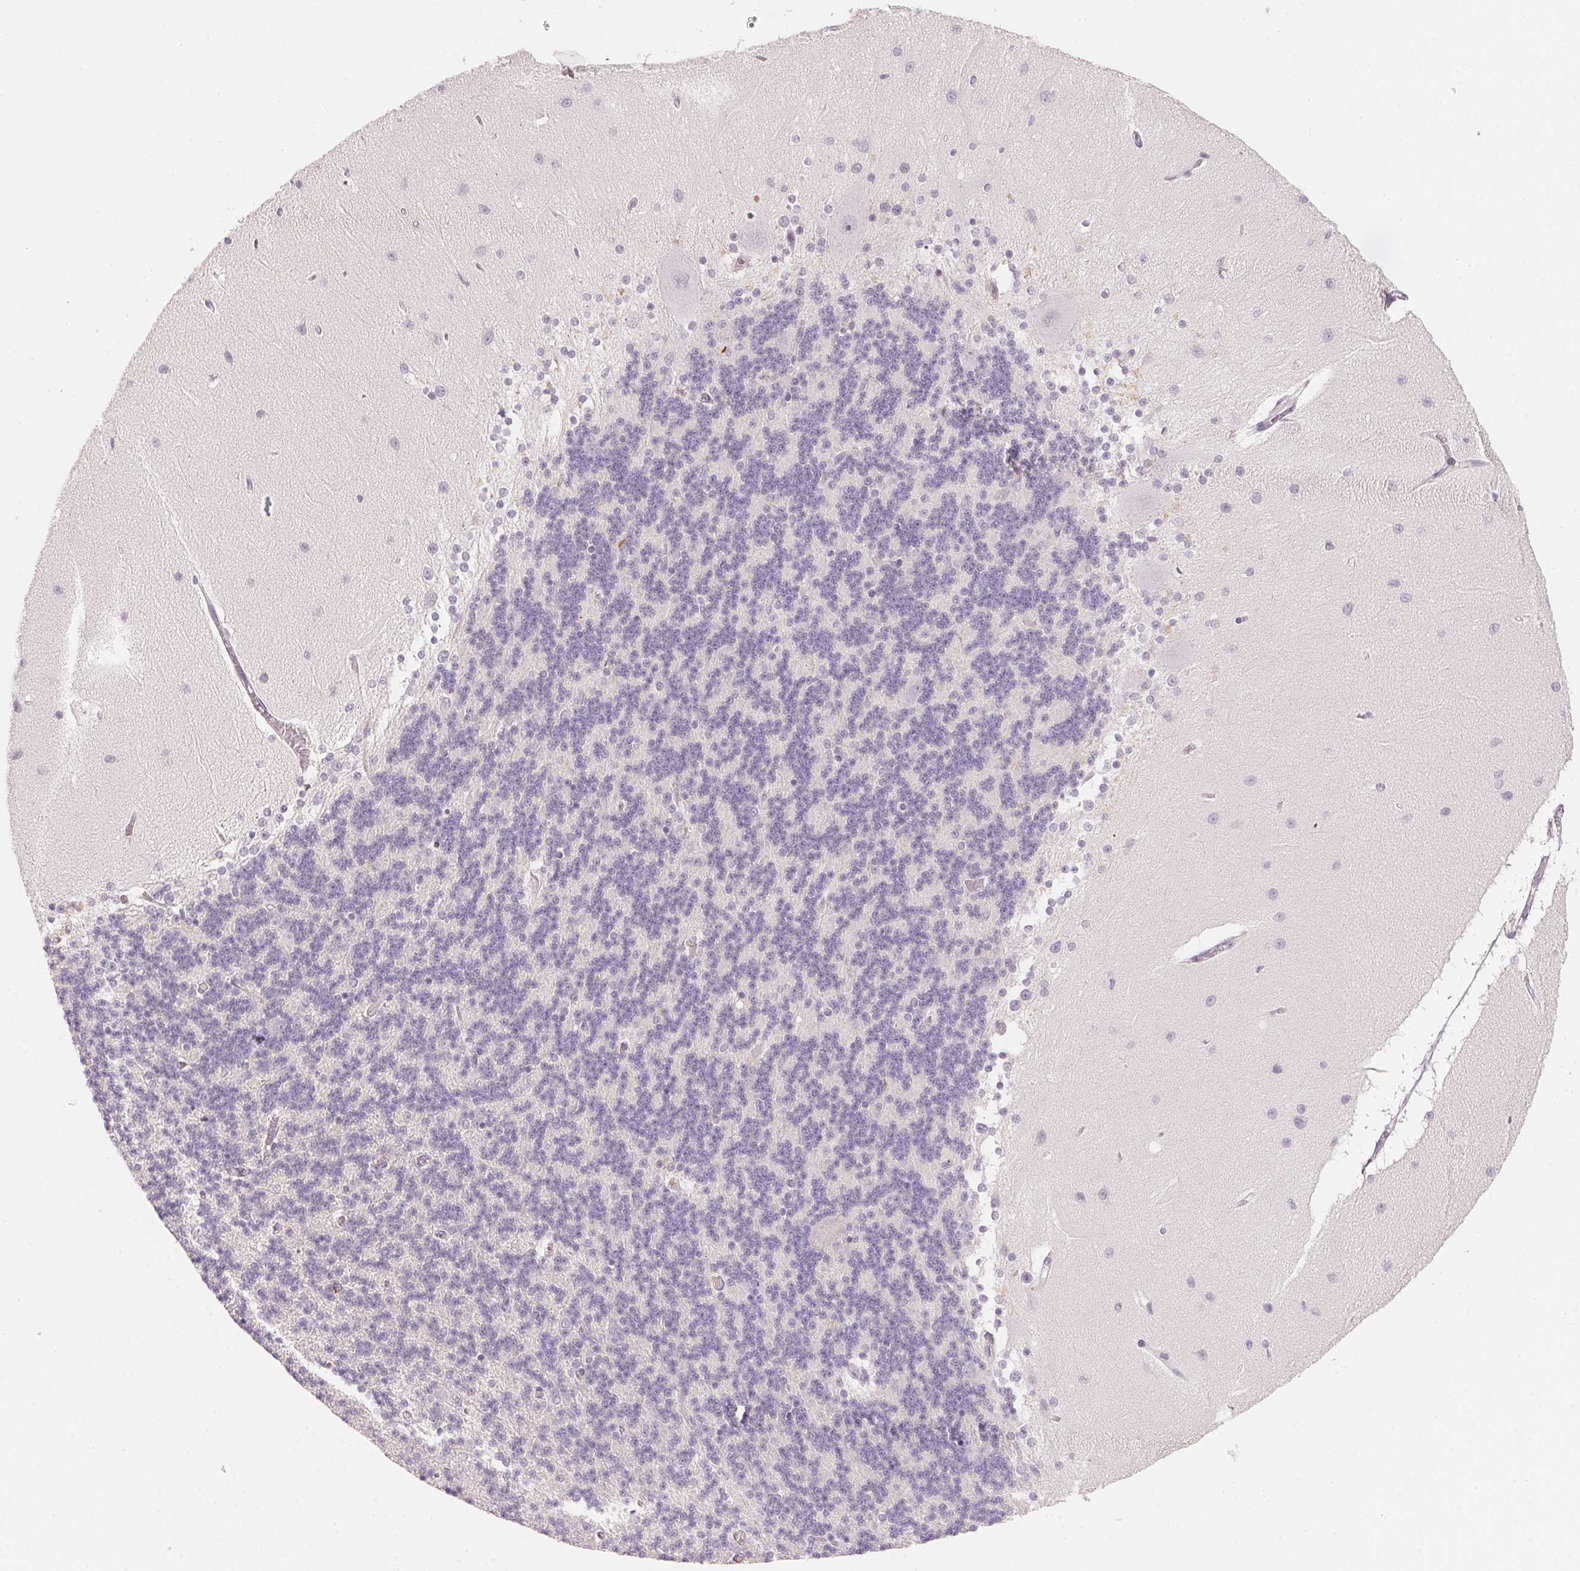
{"staining": {"intensity": "negative", "quantity": "none", "location": "none"}, "tissue": "cerebellum", "cell_type": "Cells in granular layer", "image_type": "normal", "snomed": [{"axis": "morphology", "description": "Normal tissue, NOS"}, {"axis": "topography", "description": "Cerebellum"}], "caption": "Cerebellum was stained to show a protein in brown. There is no significant expression in cells in granular layer.", "gene": "ANKRD31", "patient": {"sex": "female", "age": 54}}